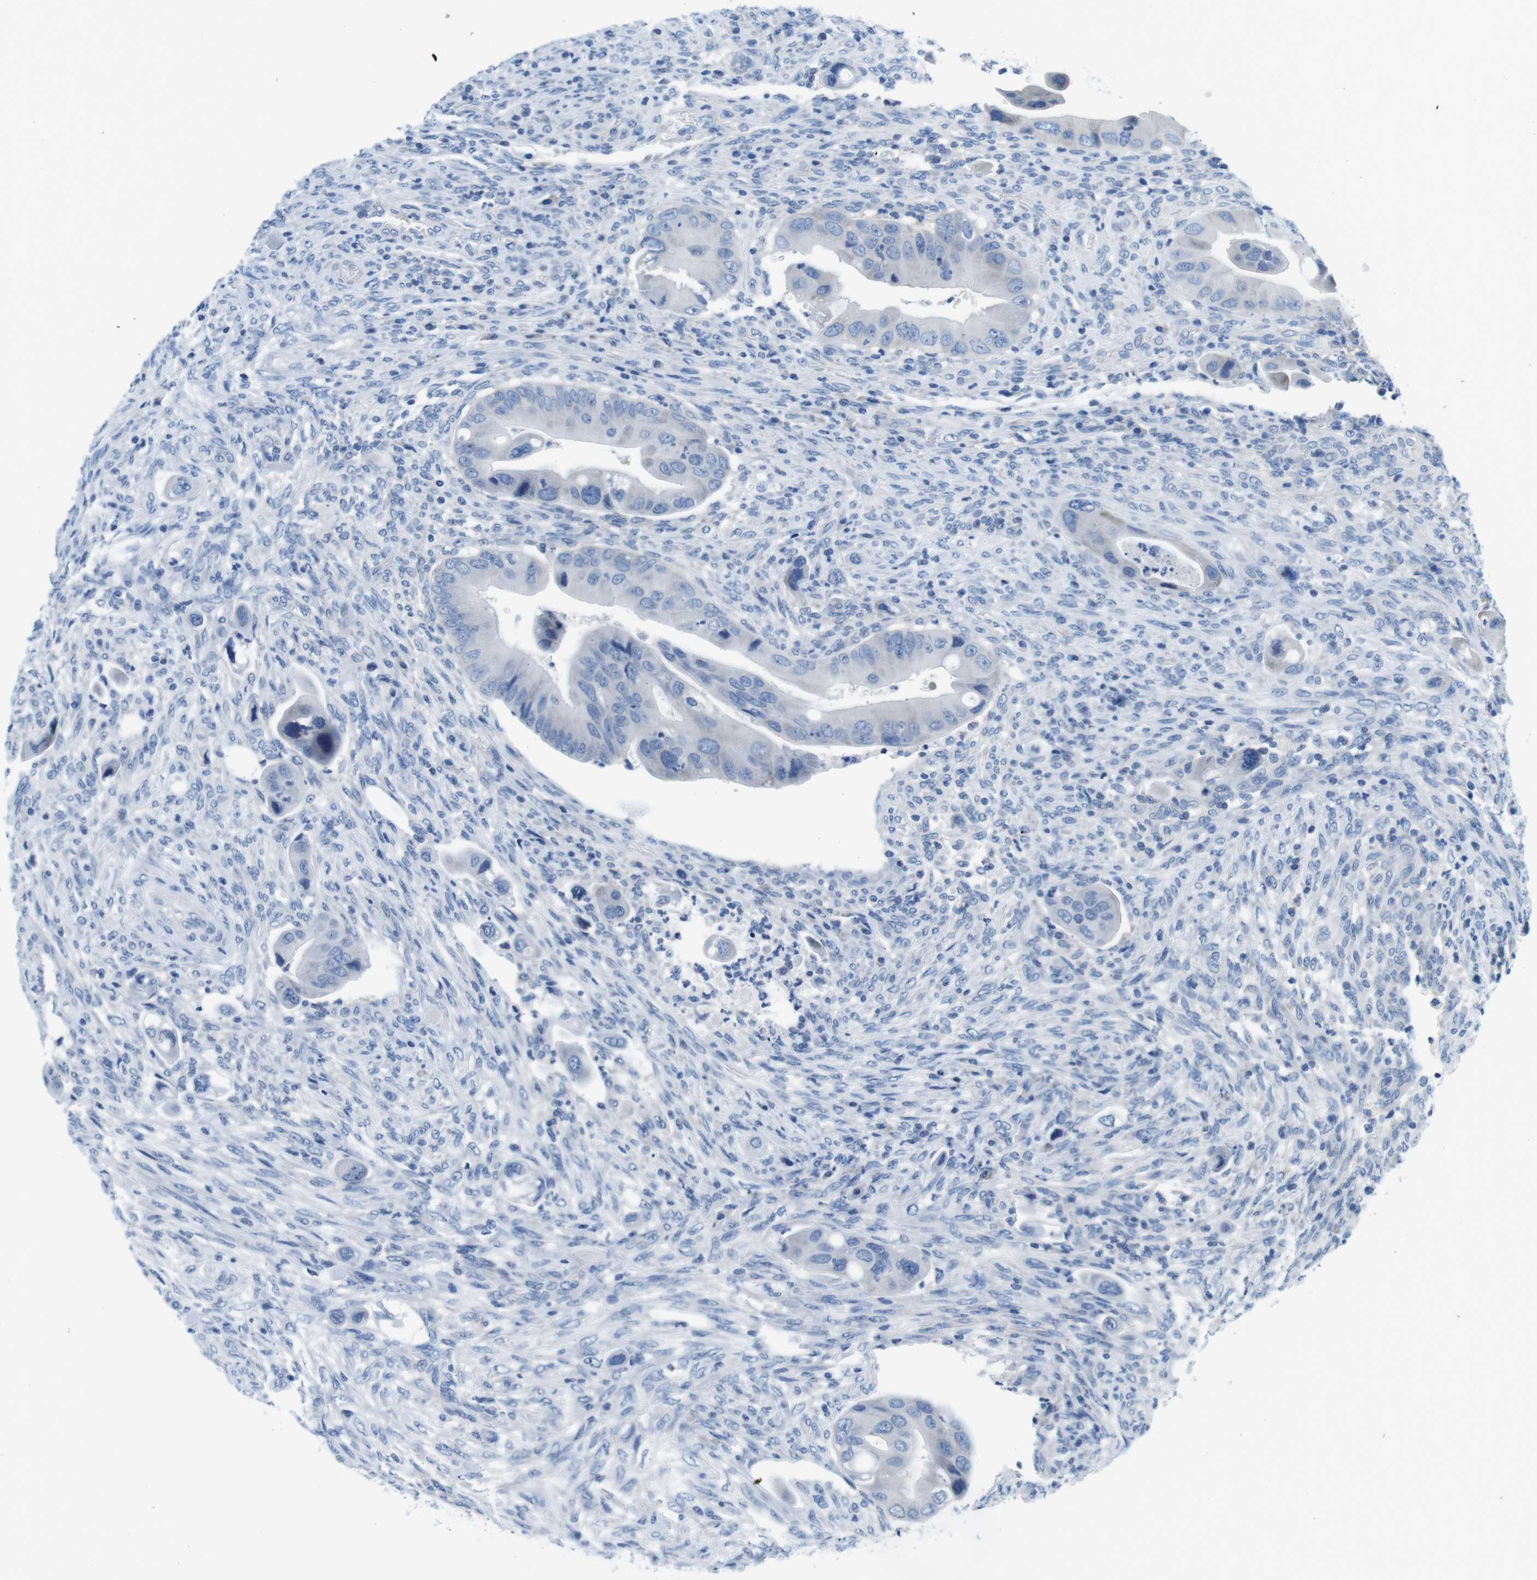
{"staining": {"intensity": "negative", "quantity": "none", "location": "none"}, "tissue": "colorectal cancer", "cell_type": "Tumor cells", "image_type": "cancer", "snomed": [{"axis": "morphology", "description": "Adenocarcinoma, NOS"}, {"axis": "topography", "description": "Rectum"}], "caption": "The histopathology image reveals no significant expression in tumor cells of adenocarcinoma (colorectal).", "gene": "EIF2B5", "patient": {"sex": "female", "age": 57}}